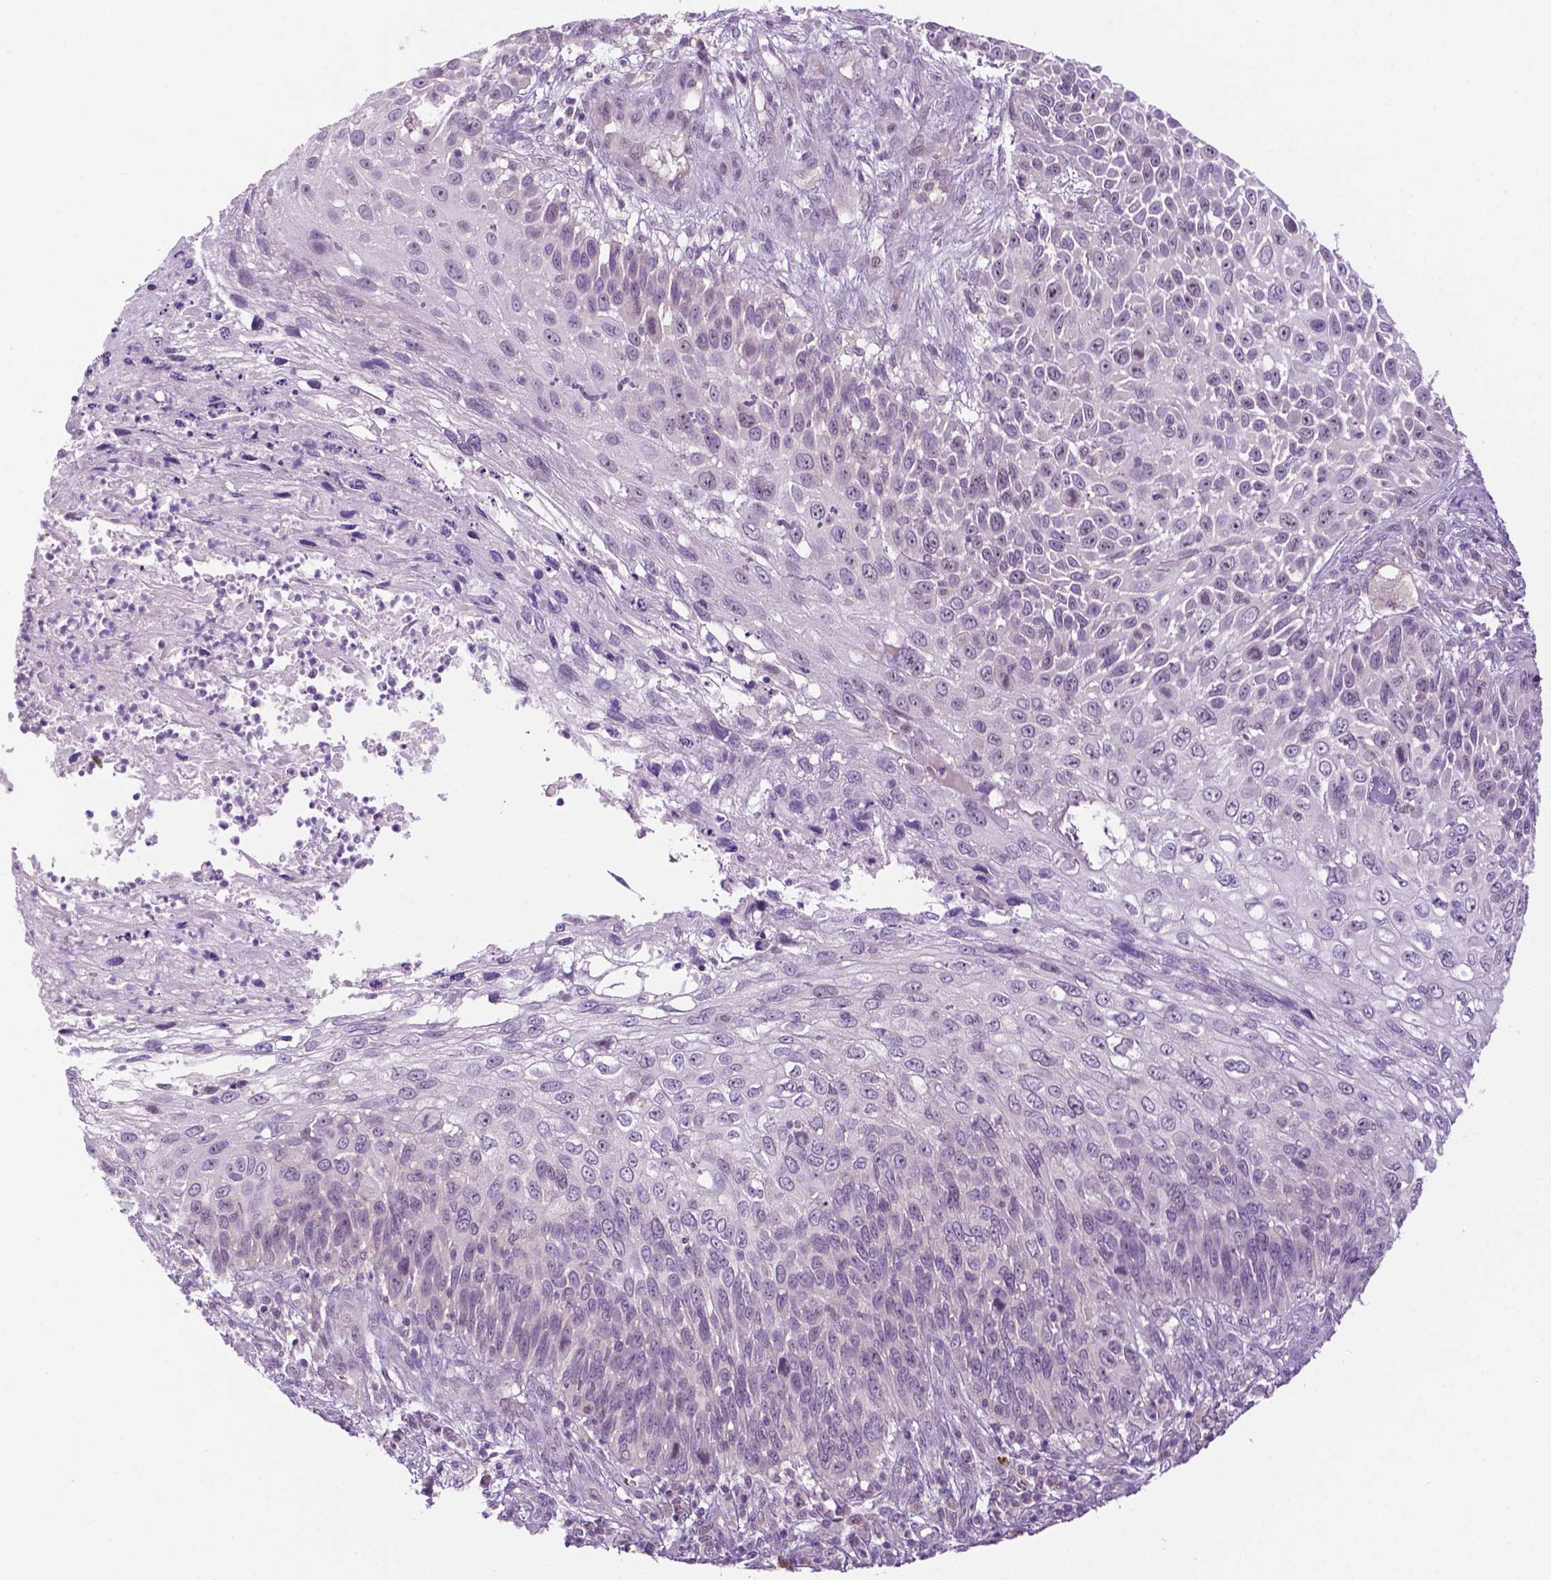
{"staining": {"intensity": "negative", "quantity": "none", "location": "none"}, "tissue": "skin cancer", "cell_type": "Tumor cells", "image_type": "cancer", "snomed": [{"axis": "morphology", "description": "Squamous cell carcinoma, NOS"}, {"axis": "topography", "description": "Skin"}], "caption": "Immunohistochemical staining of human skin cancer exhibits no significant positivity in tumor cells.", "gene": "DENND4A", "patient": {"sex": "male", "age": 92}}